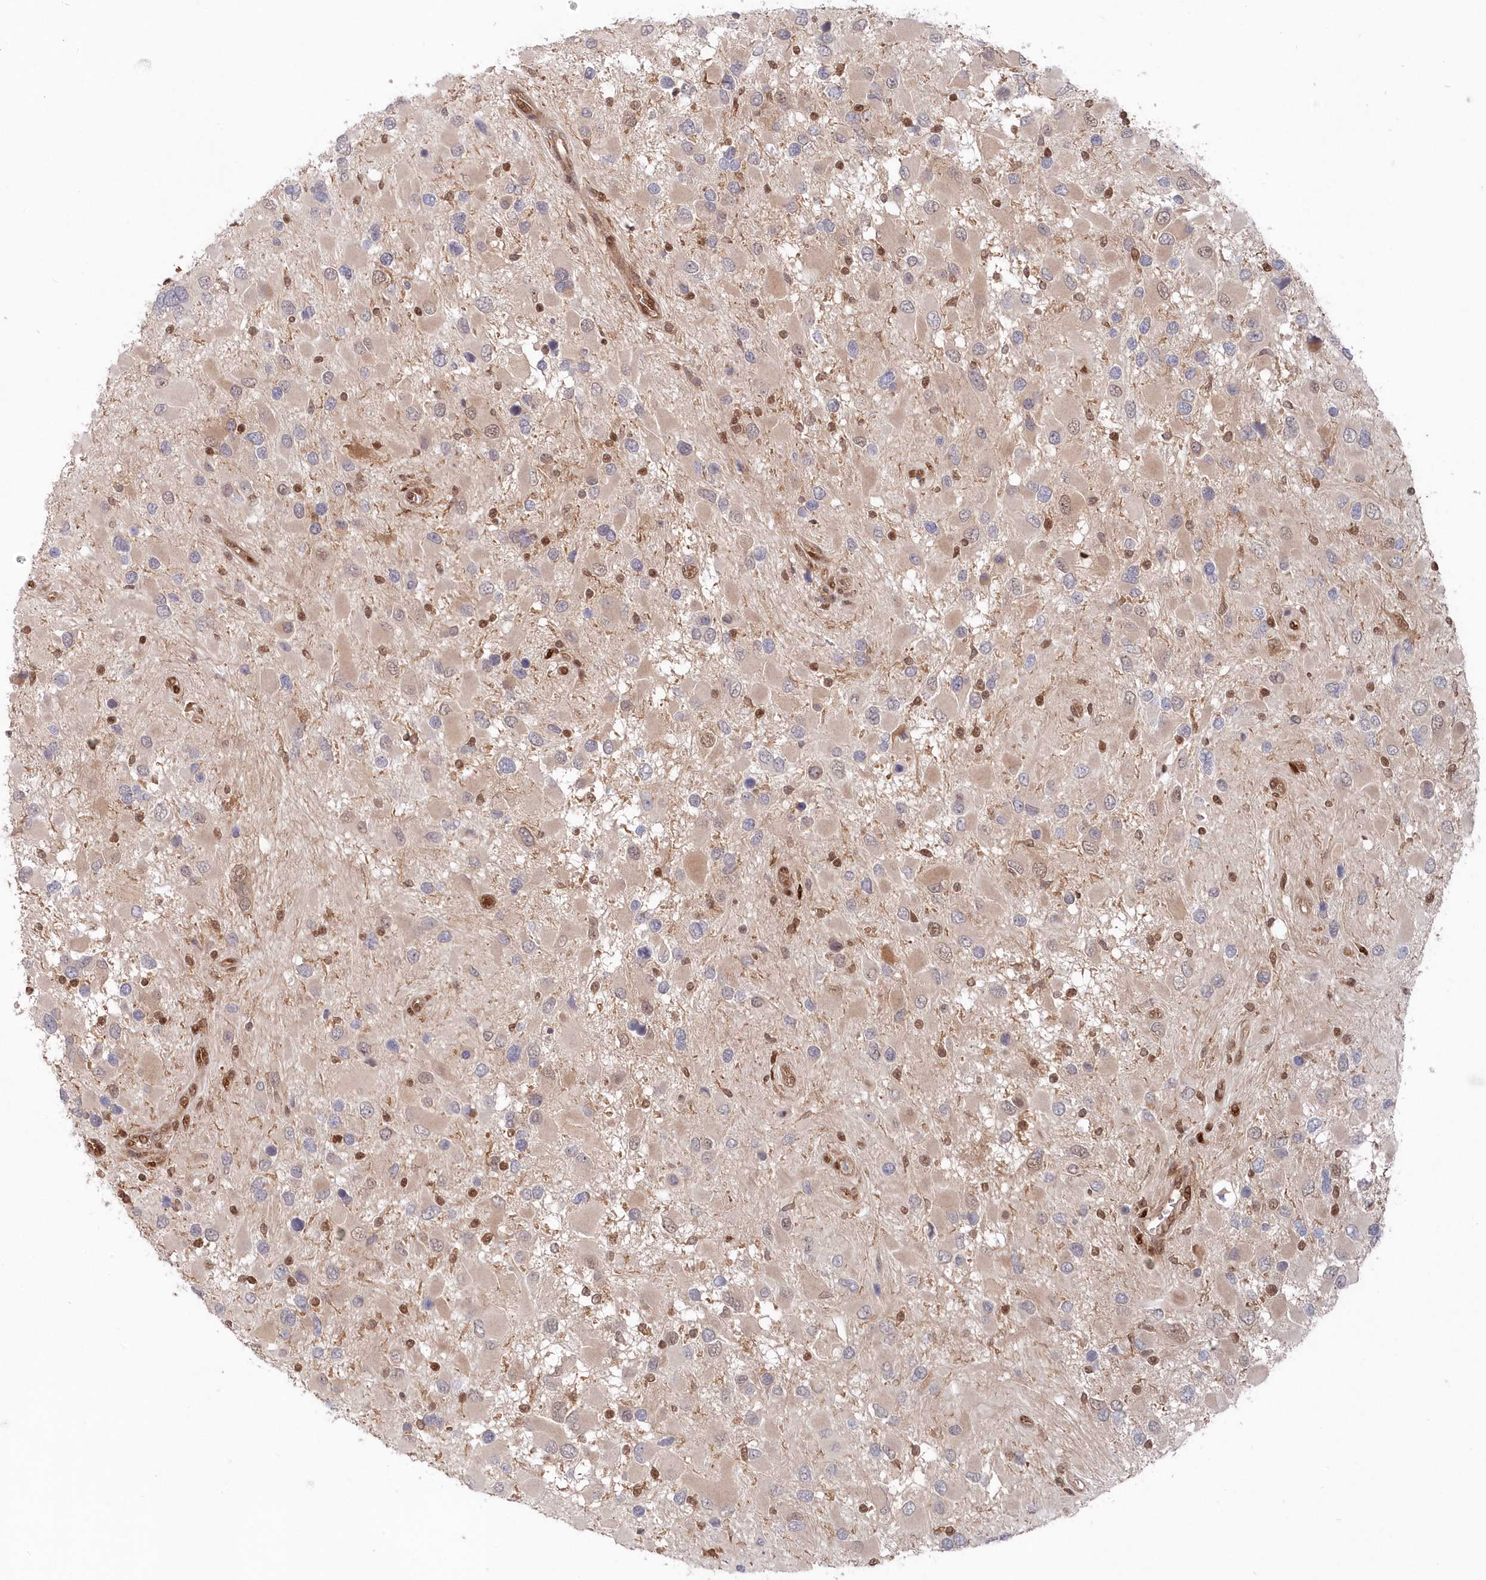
{"staining": {"intensity": "negative", "quantity": "none", "location": "none"}, "tissue": "glioma", "cell_type": "Tumor cells", "image_type": "cancer", "snomed": [{"axis": "morphology", "description": "Glioma, malignant, High grade"}, {"axis": "topography", "description": "Brain"}], "caption": "Immunohistochemistry (IHC) of human glioma exhibits no positivity in tumor cells.", "gene": "ABHD14B", "patient": {"sex": "male", "age": 53}}